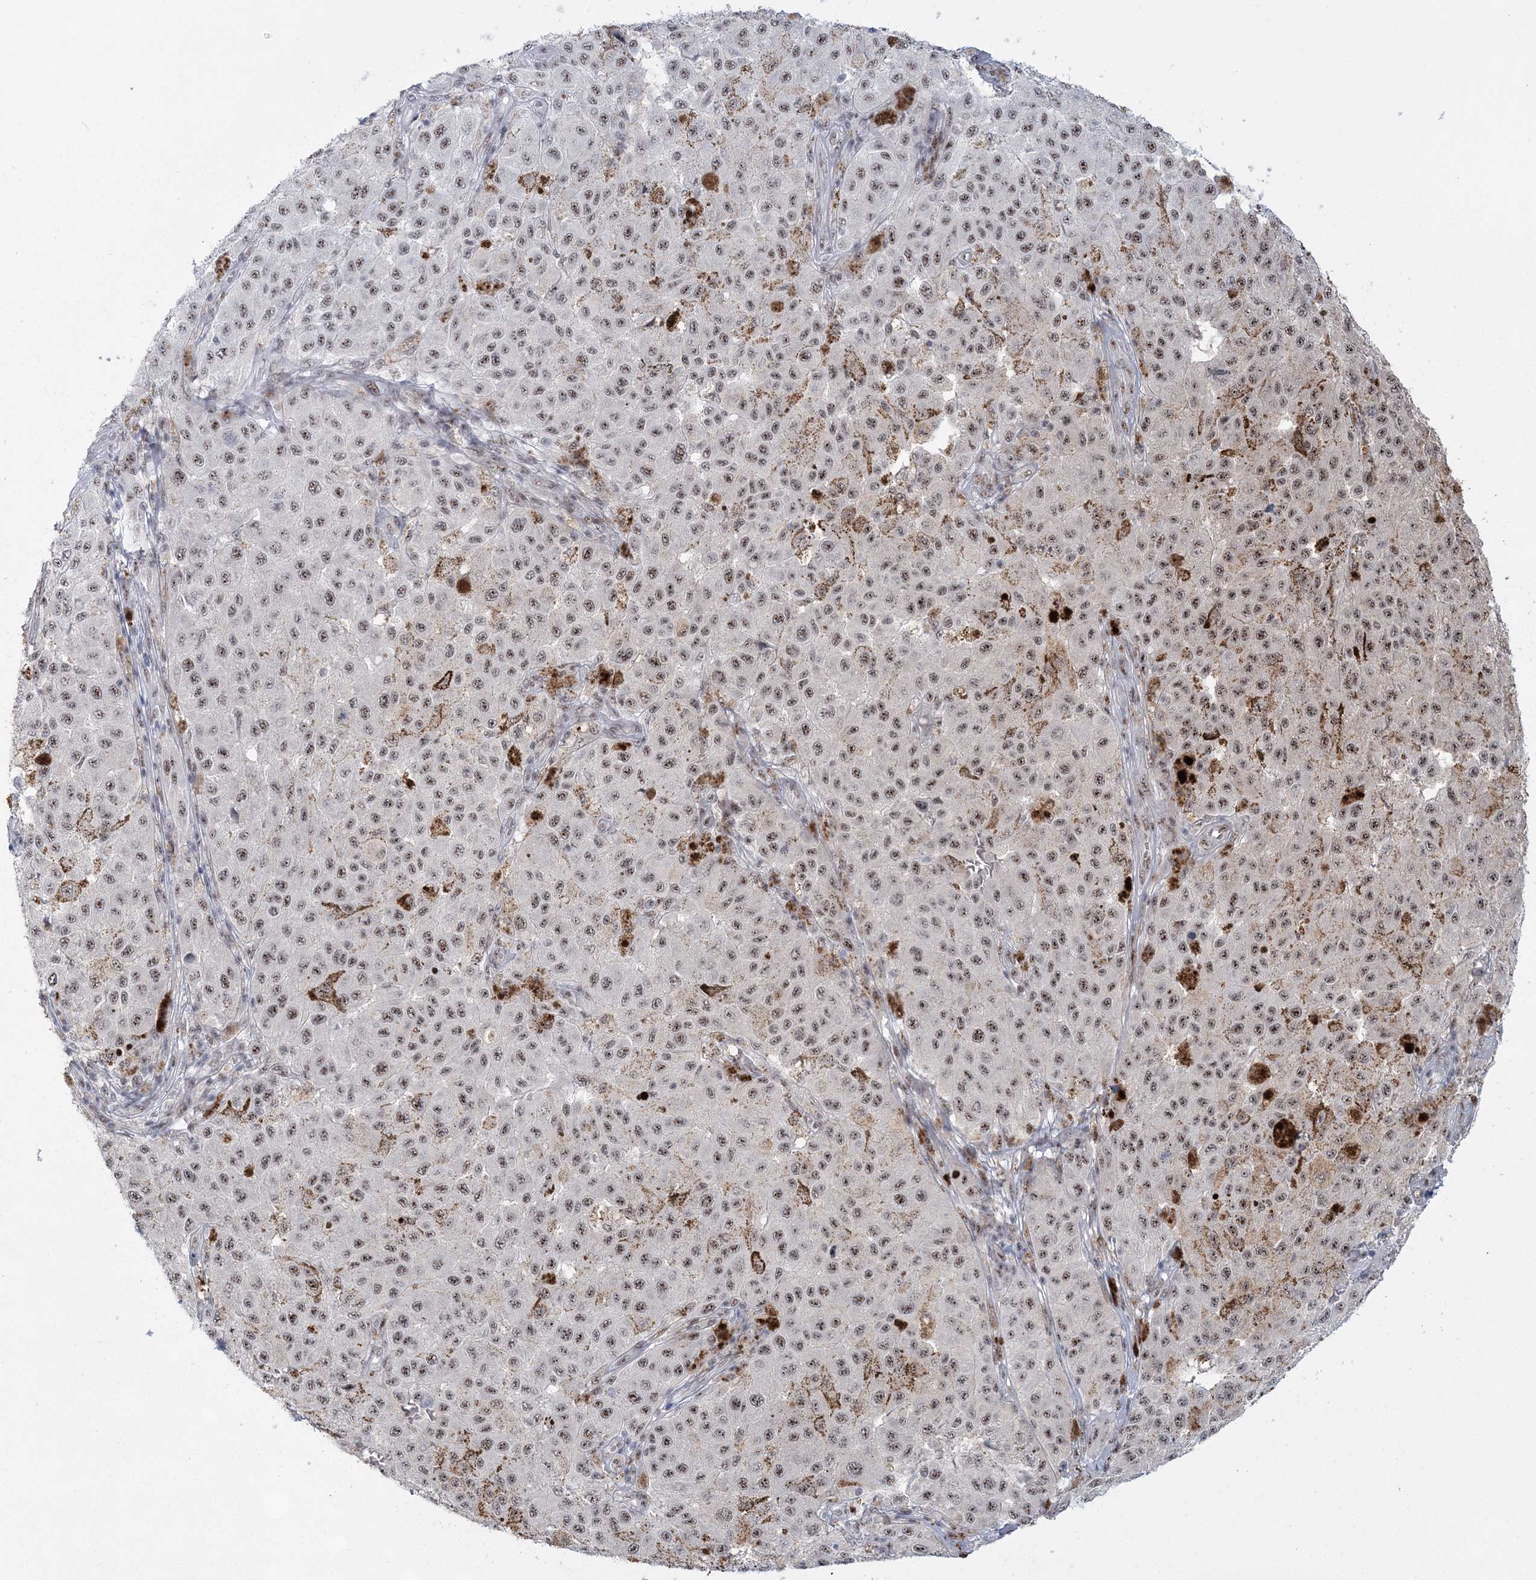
{"staining": {"intensity": "moderate", "quantity": ">75%", "location": "nuclear"}, "tissue": "melanoma", "cell_type": "Tumor cells", "image_type": "cancer", "snomed": [{"axis": "morphology", "description": "Malignant melanoma, NOS"}, {"axis": "topography", "description": "Skin"}], "caption": "This micrograph reveals immunohistochemistry (IHC) staining of malignant melanoma, with medium moderate nuclear positivity in about >75% of tumor cells.", "gene": "KDM6B", "patient": {"sex": "female", "age": 64}}